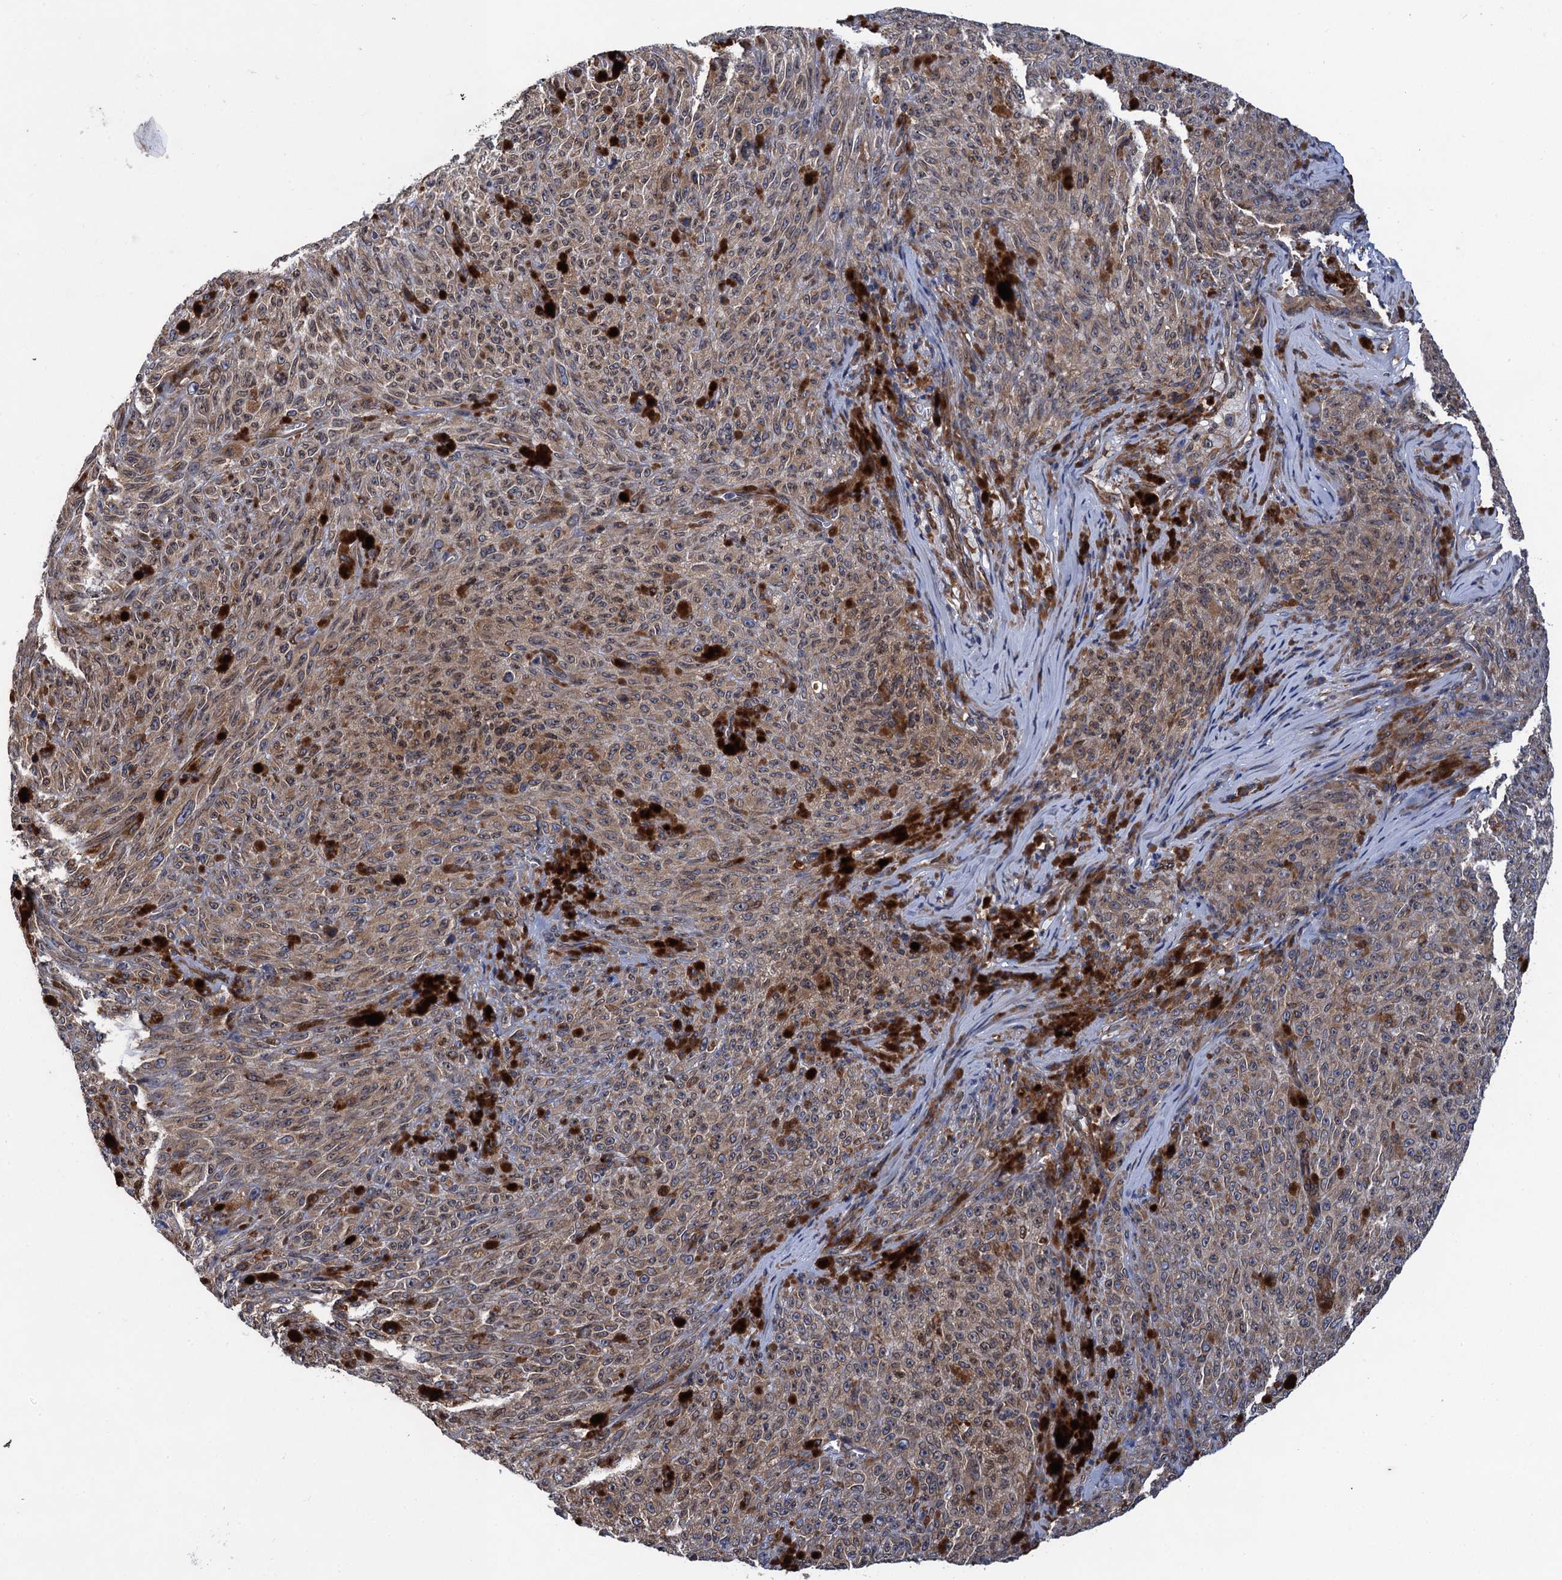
{"staining": {"intensity": "moderate", "quantity": ">75%", "location": "cytoplasmic/membranous"}, "tissue": "melanoma", "cell_type": "Tumor cells", "image_type": "cancer", "snomed": [{"axis": "morphology", "description": "Malignant melanoma, NOS"}, {"axis": "topography", "description": "Skin"}], "caption": "A photomicrograph showing moderate cytoplasmic/membranous positivity in about >75% of tumor cells in malignant melanoma, as visualized by brown immunohistochemical staining.", "gene": "ARMC5", "patient": {"sex": "female", "age": 82}}